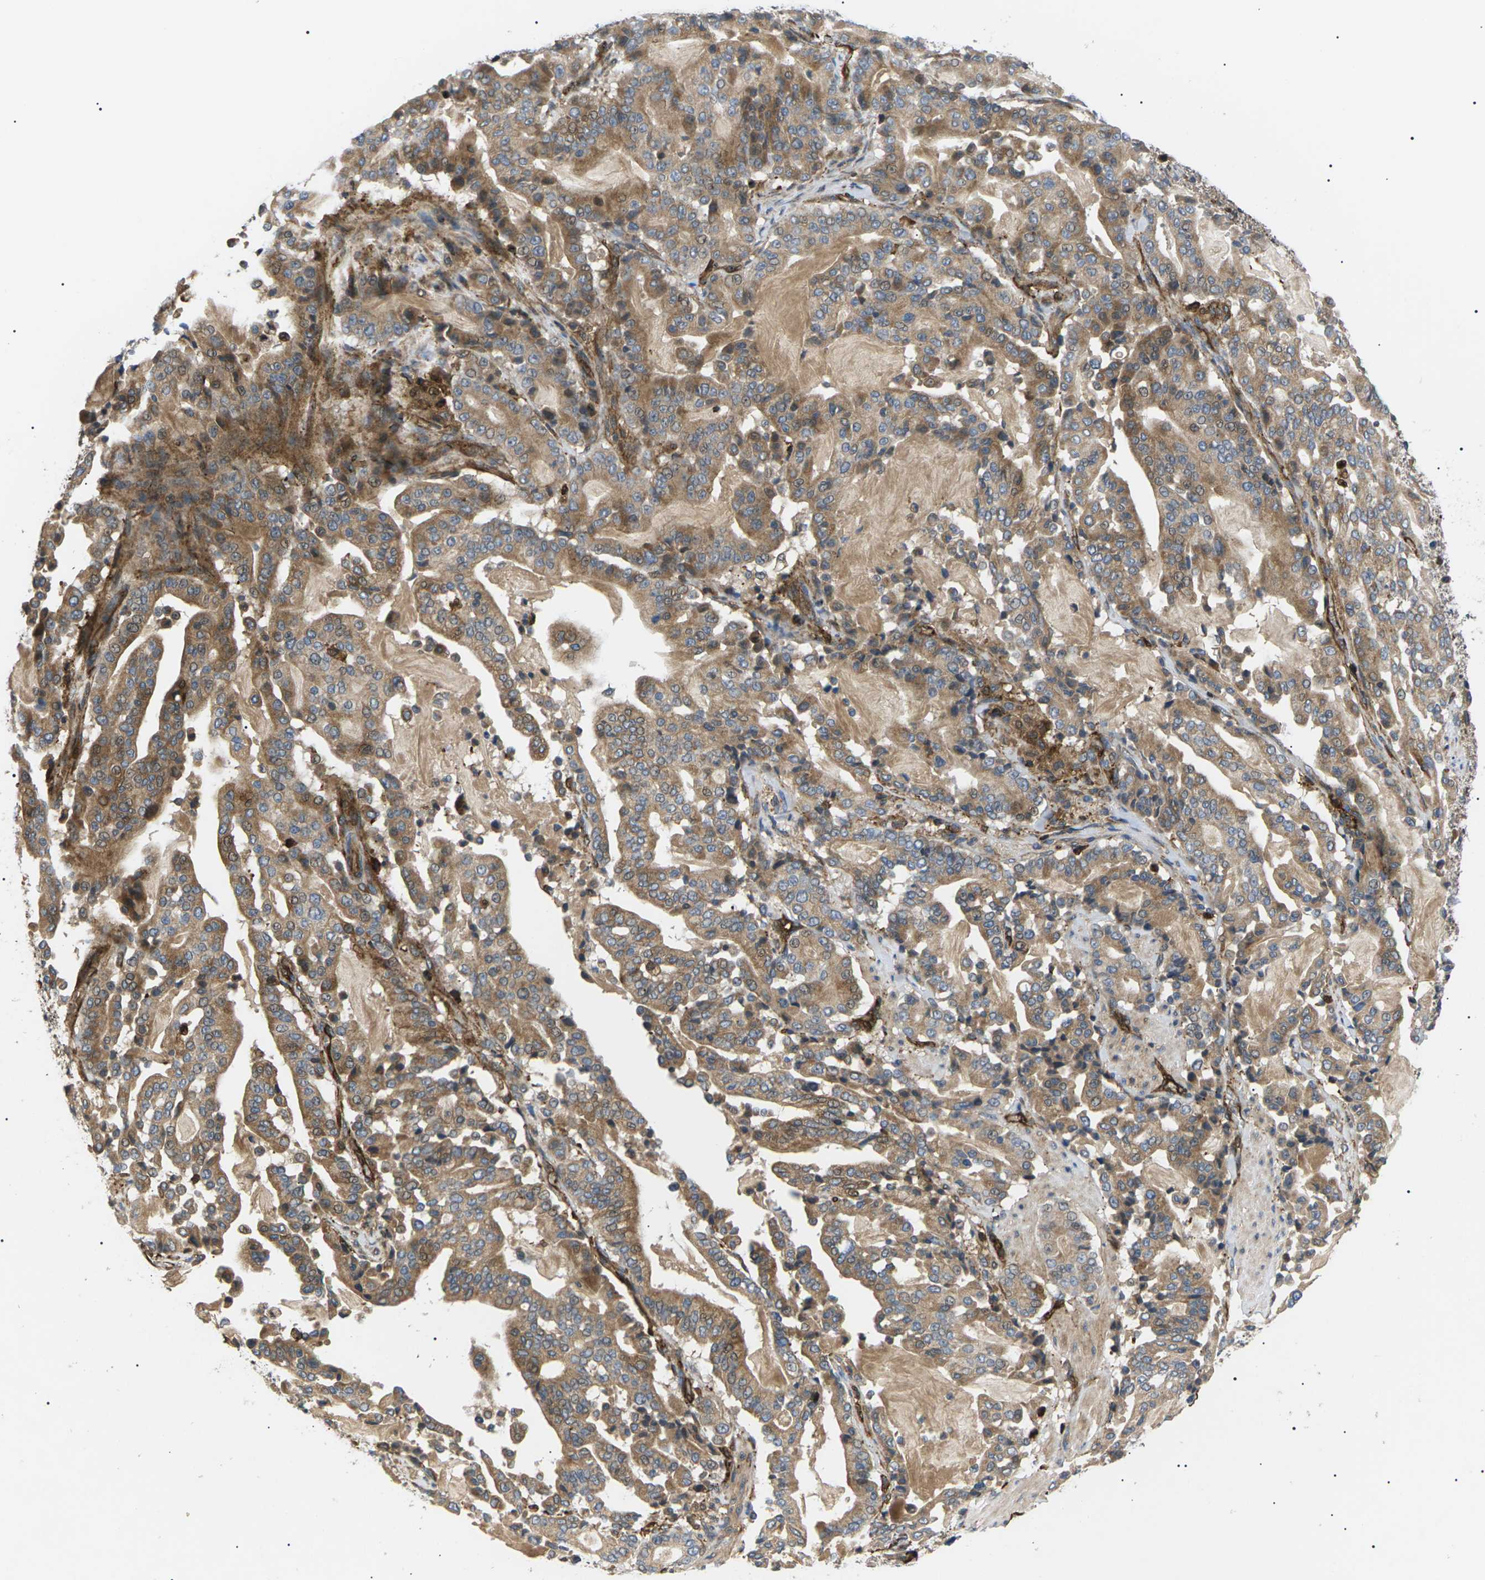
{"staining": {"intensity": "moderate", "quantity": ">75%", "location": "cytoplasmic/membranous"}, "tissue": "pancreatic cancer", "cell_type": "Tumor cells", "image_type": "cancer", "snomed": [{"axis": "morphology", "description": "Adenocarcinoma, NOS"}, {"axis": "topography", "description": "Pancreas"}], "caption": "There is medium levels of moderate cytoplasmic/membranous positivity in tumor cells of pancreatic adenocarcinoma, as demonstrated by immunohistochemical staining (brown color).", "gene": "TMTC4", "patient": {"sex": "male", "age": 63}}